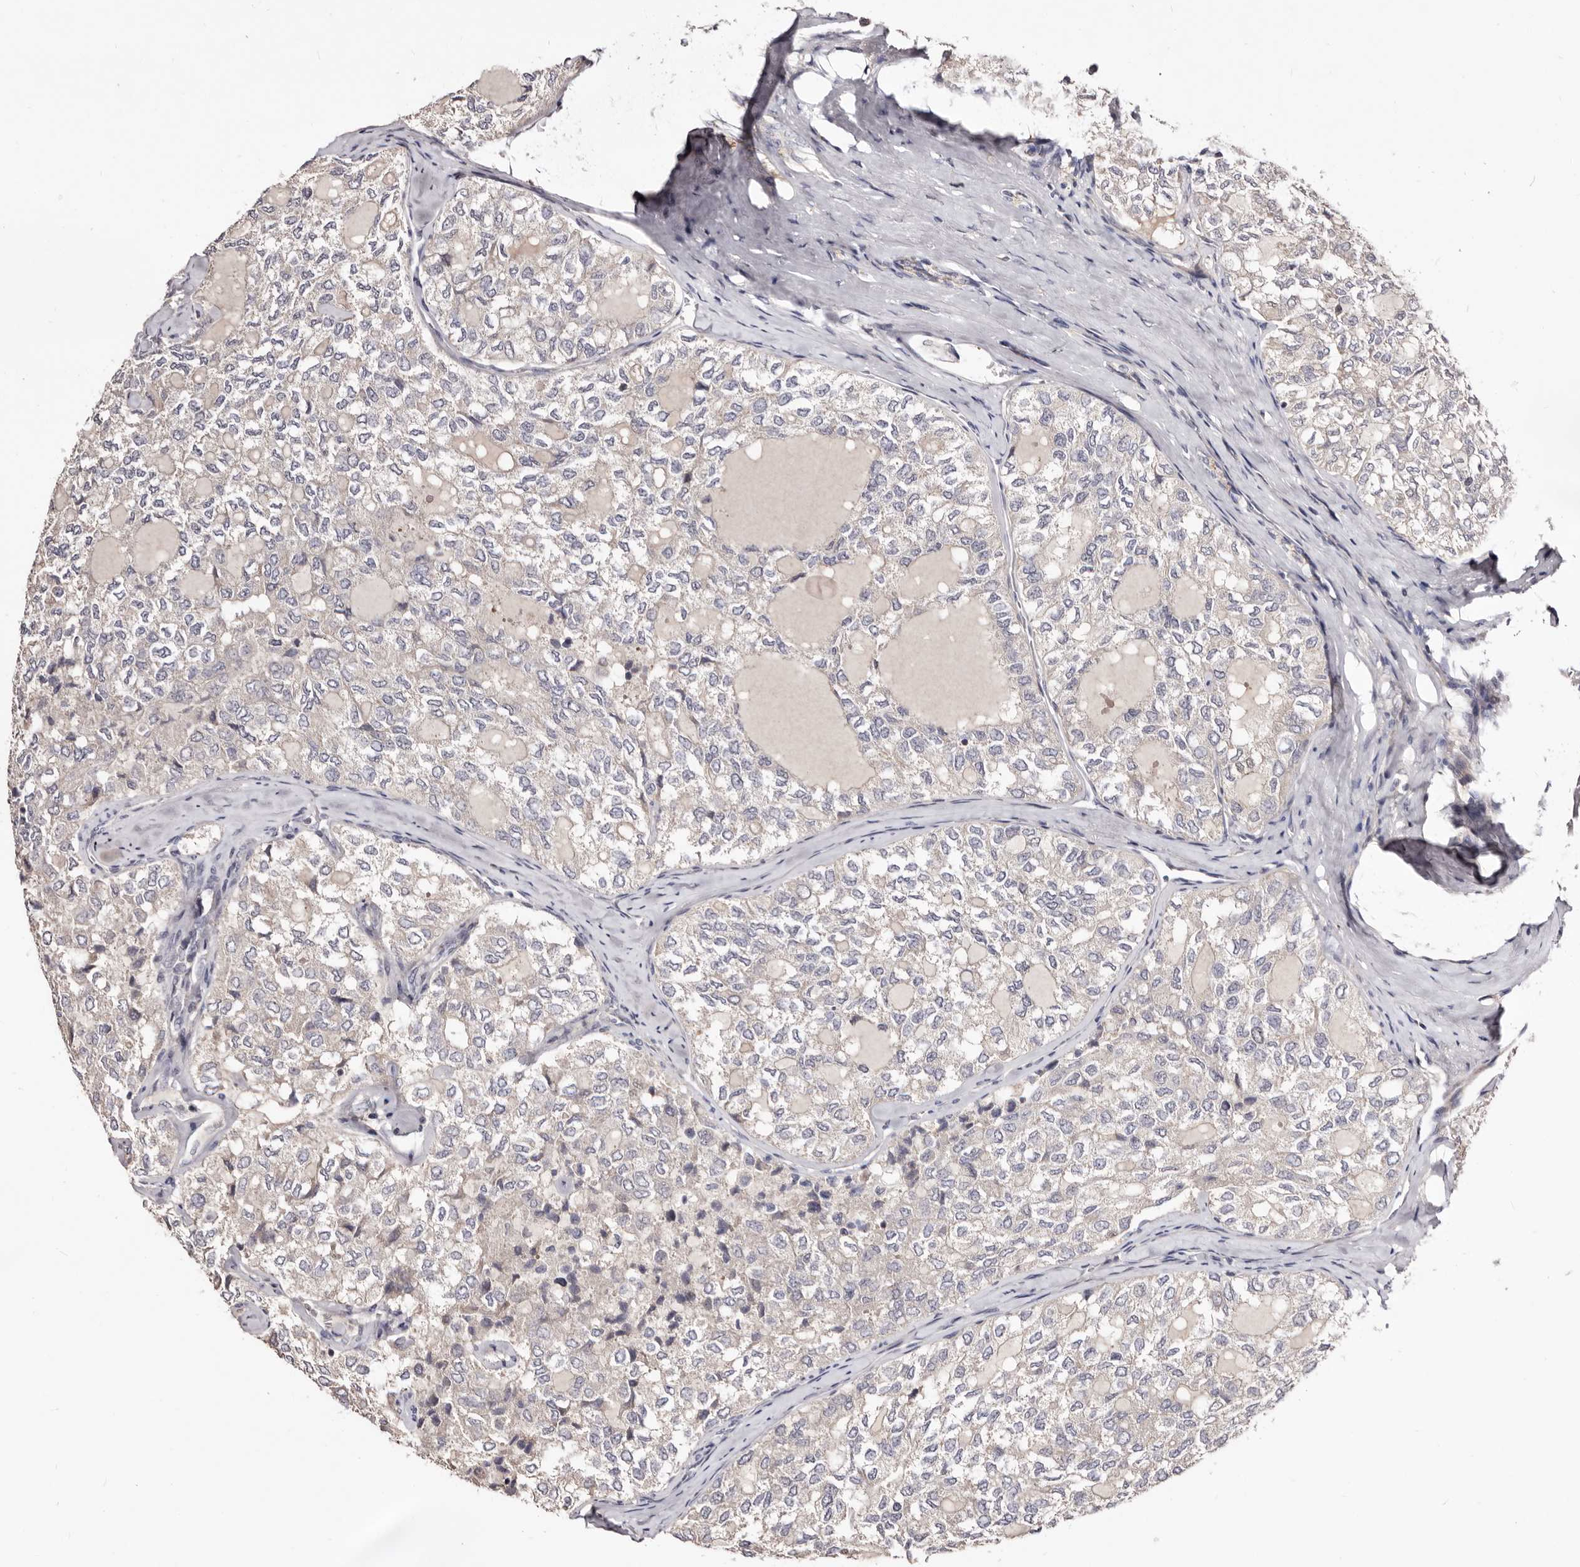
{"staining": {"intensity": "negative", "quantity": "none", "location": "none"}, "tissue": "thyroid cancer", "cell_type": "Tumor cells", "image_type": "cancer", "snomed": [{"axis": "morphology", "description": "Follicular adenoma carcinoma, NOS"}, {"axis": "topography", "description": "Thyroid gland"}], "caption": "Protein analysis of thyroid cancer shows no significant staining in tumor cells.", "gene": "CDCA8", "patient": {"sex": "male", "age": 75}}